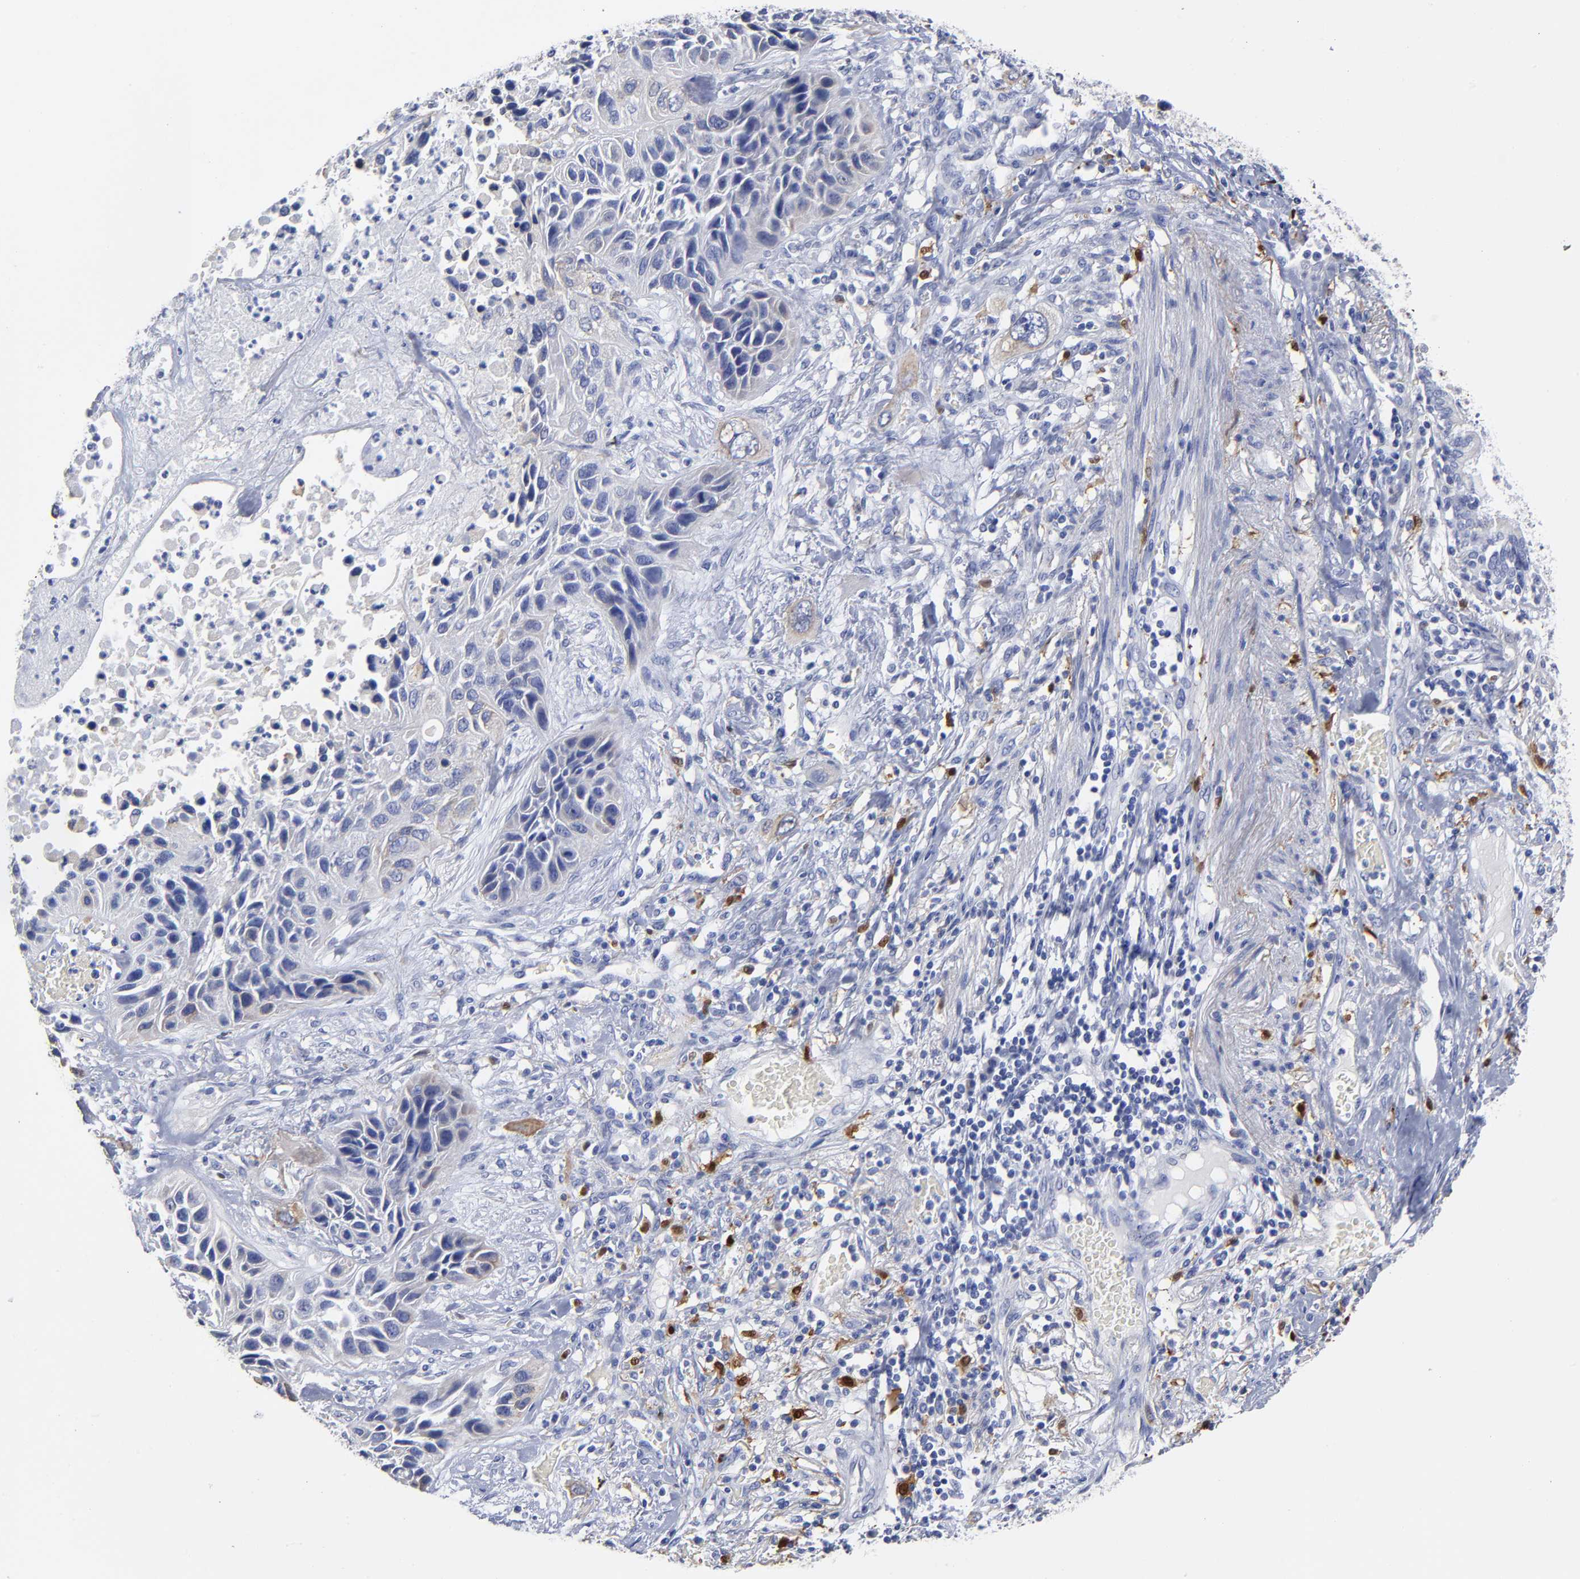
{"staining": {"intensity": "negative", "quantity": "none", "location": "none"}, "tissue": "lung cancer", "cell_type": "Tumor cells", "image_type": "cancer", "snomed": [{"axis": "morphology", "description": "Squamous cell carcinoma, NOS"}, {"axis": "topography", "description": "Lung"}], "caption": "Tumor cells are negative for brown protein staining in lung cancer. Brightfield microscopy of IHC stained with DAB (3,3'-diaminobenzidine) (brown) and hematoxylin (blue), captured at high magnification.", "gene": "PTP4A1", "patient": {"sex": "female", "age": 76}}